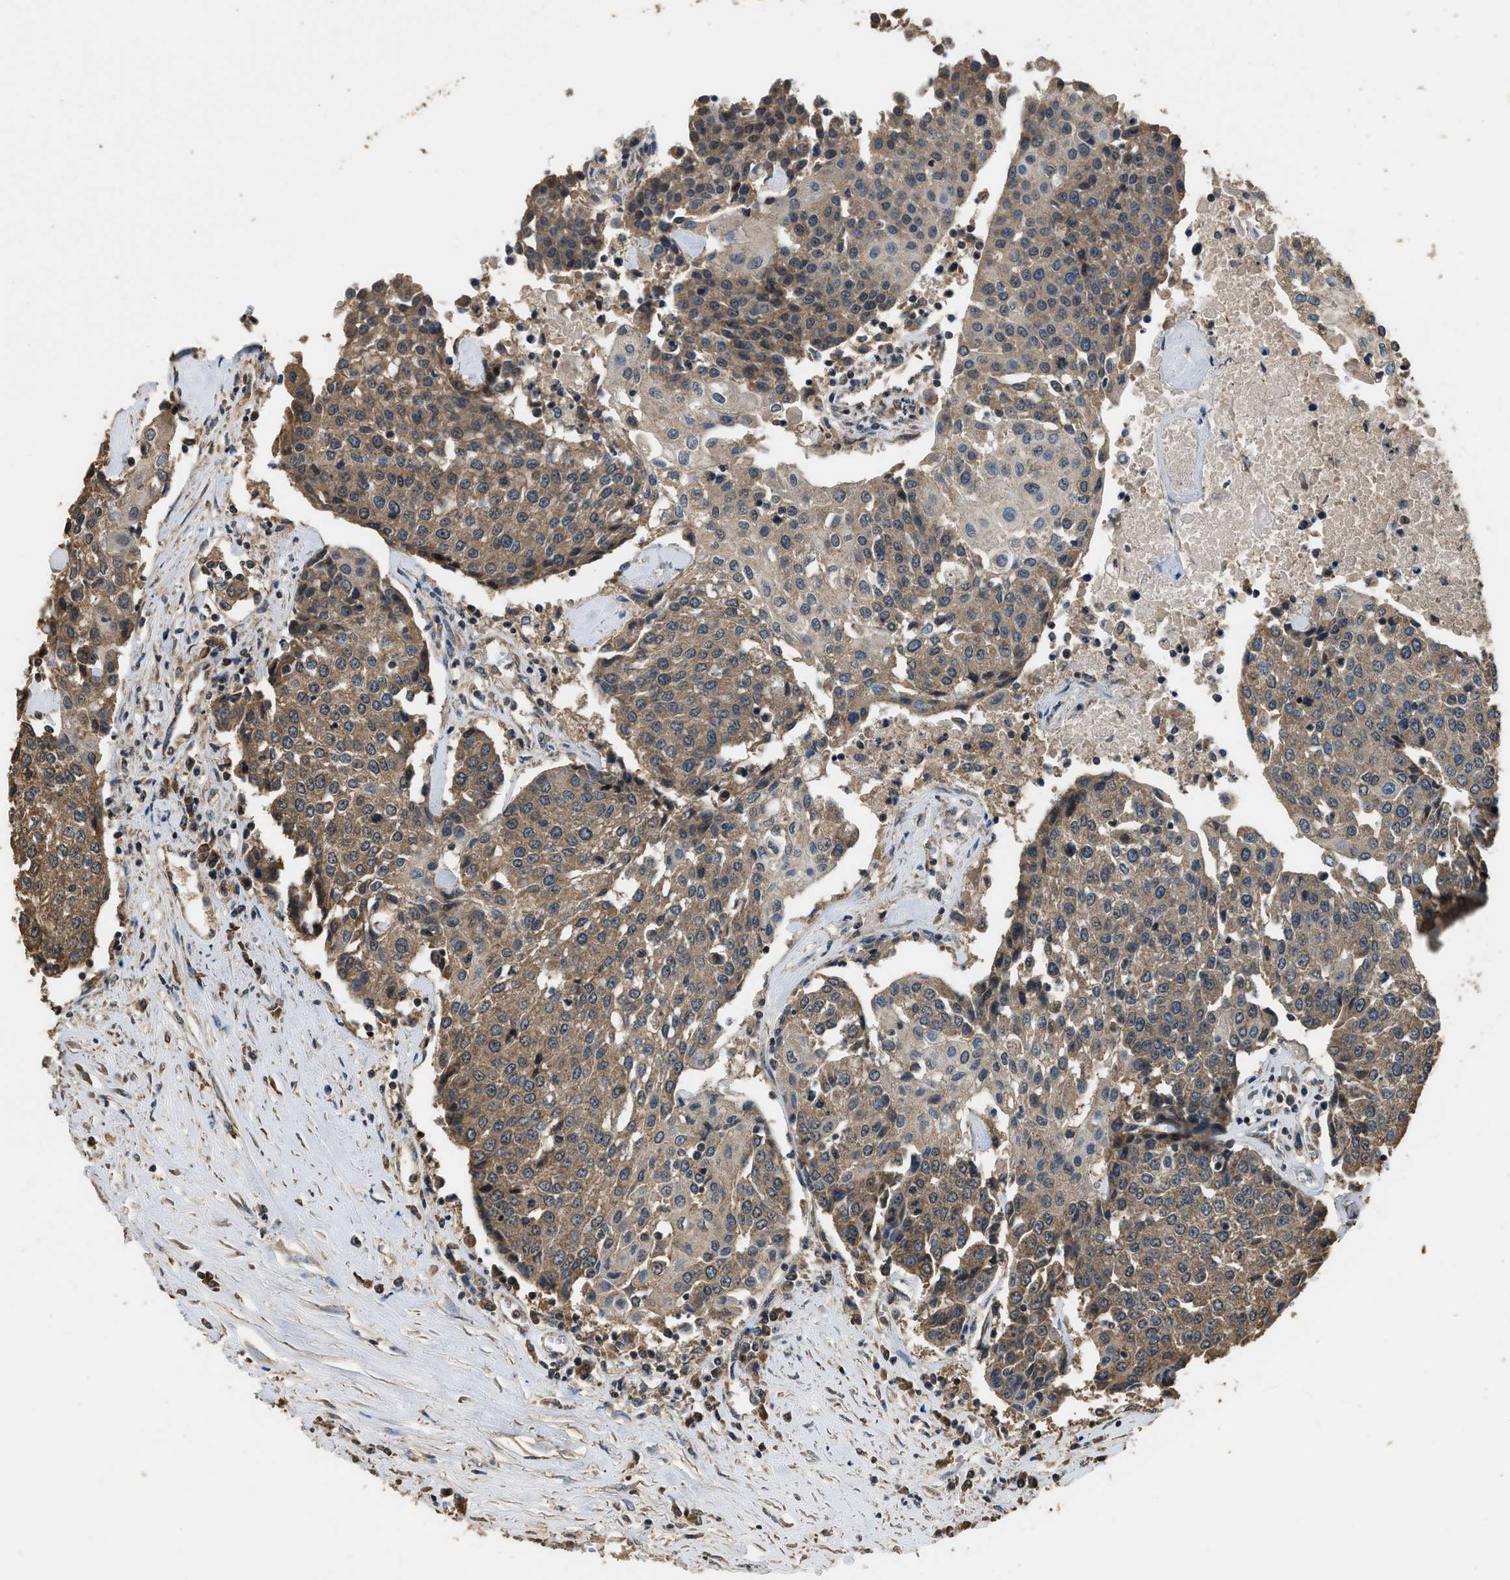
{"staining": {"intensity": "moderate", "quantity": ">75%", "location": "cytoplasmic/membranous"}, "tissue": "urothelial cancer", "cell_type": "Tumor cells", "image_type": "cancer", "snomed": [{"axis": "morphology", "description": "Urothelial carcinoma, High grade"}, {"axis": "topography", "description": "Urinary bladder"}], "caption": "High-power microscopy captured an IHC photomicrograph of urothelial carcinoma (high-grade), revealing moderate cytoplasmic/membranous positivity in about >75% of tumor cells.", "gene": "DENND6B", "patient": {"sex": "female", "age": 85}}